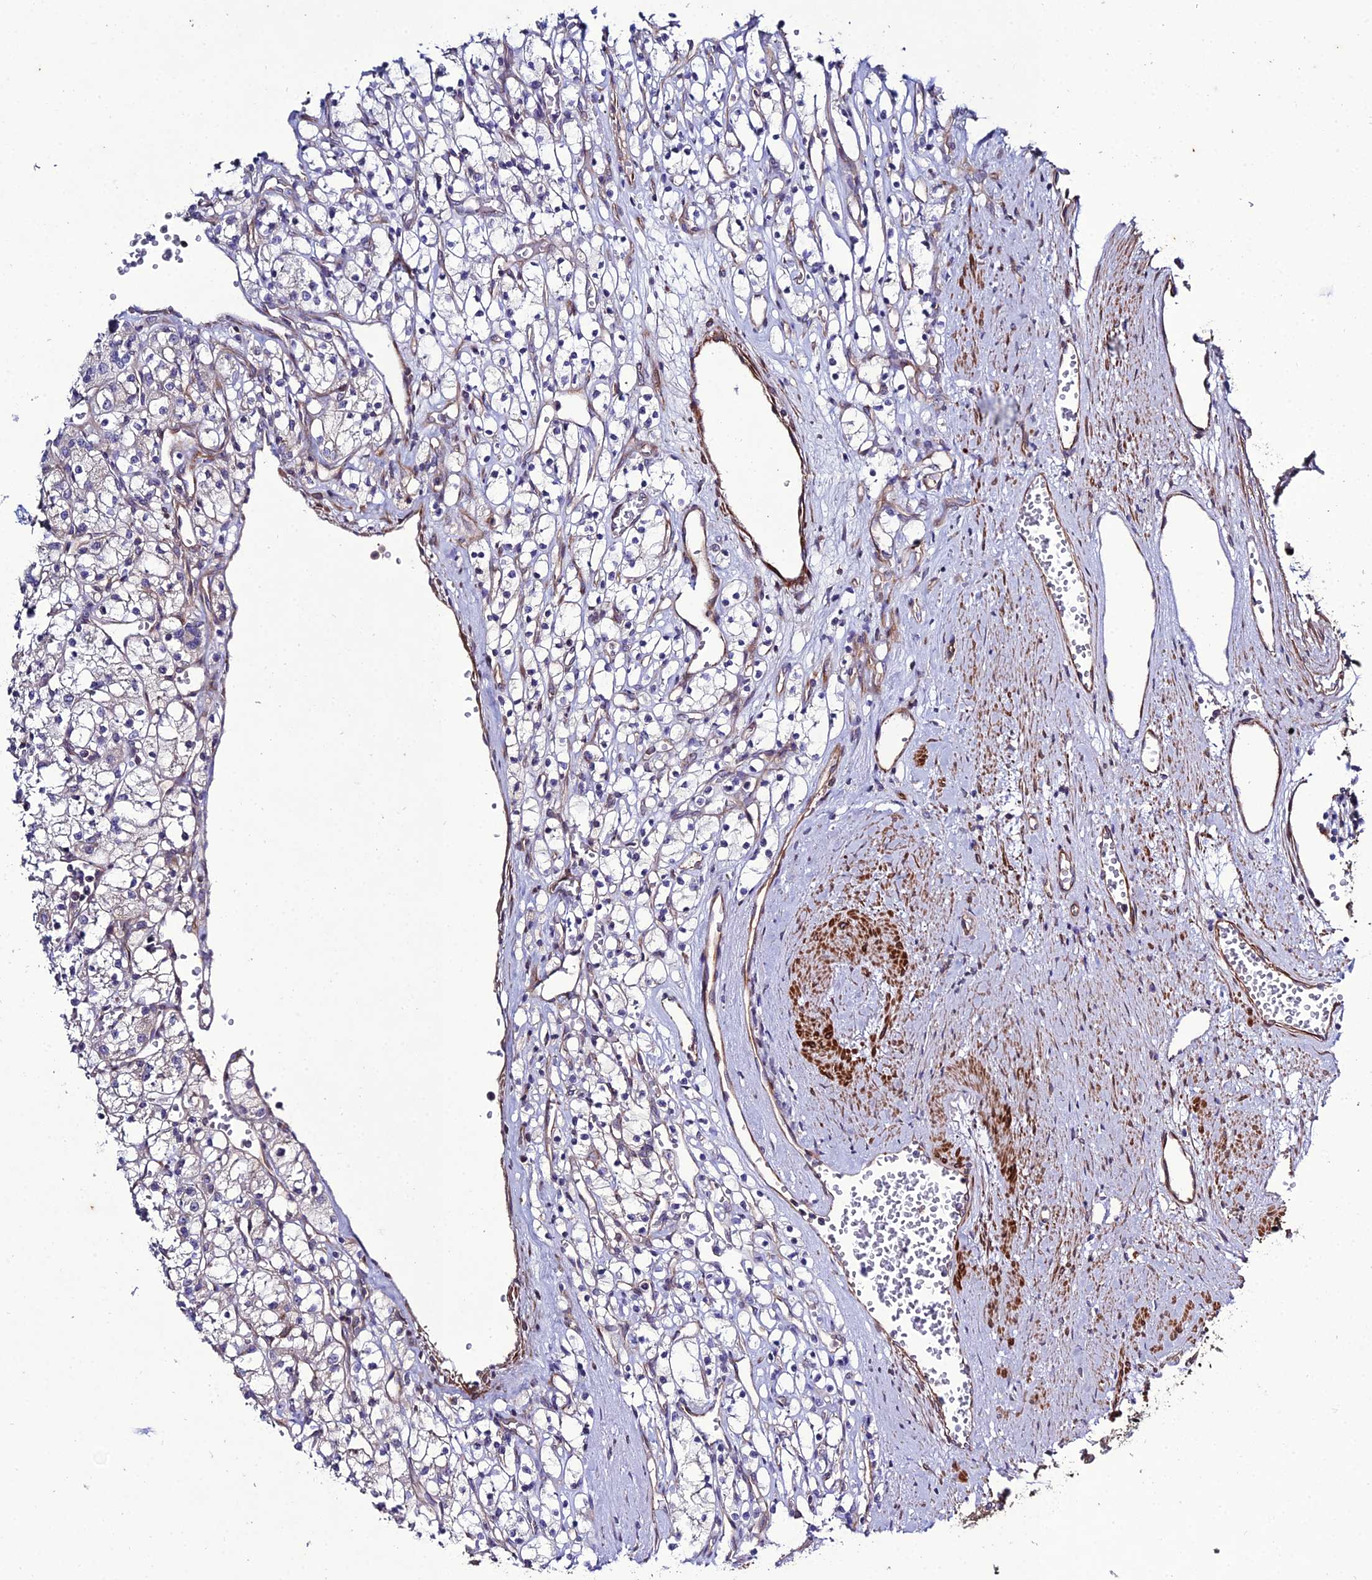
{"staining": {"intensity": "weak", "quantity": "<25%", "location": "cytoplasmic/membranous"}, "tissue": "renal cancer", "cell_type": "Tumor cells", "image_type": "cancer", "snomed": [{"axis": "morphology", "description": "Adenocarcinoma, NOS"}, {"axis": "topography", "description": "Kidney"}], "caption": "The histopathology image displays no staining of tumor cells in renal cancer. Brightfield microscopy of immunohistochemistry stained with DAB (brown) and hematoxylin (blue), captured at high magnification.", "gene": "ARL6IP1", "patient": {"sex": "female", "age": 59}}